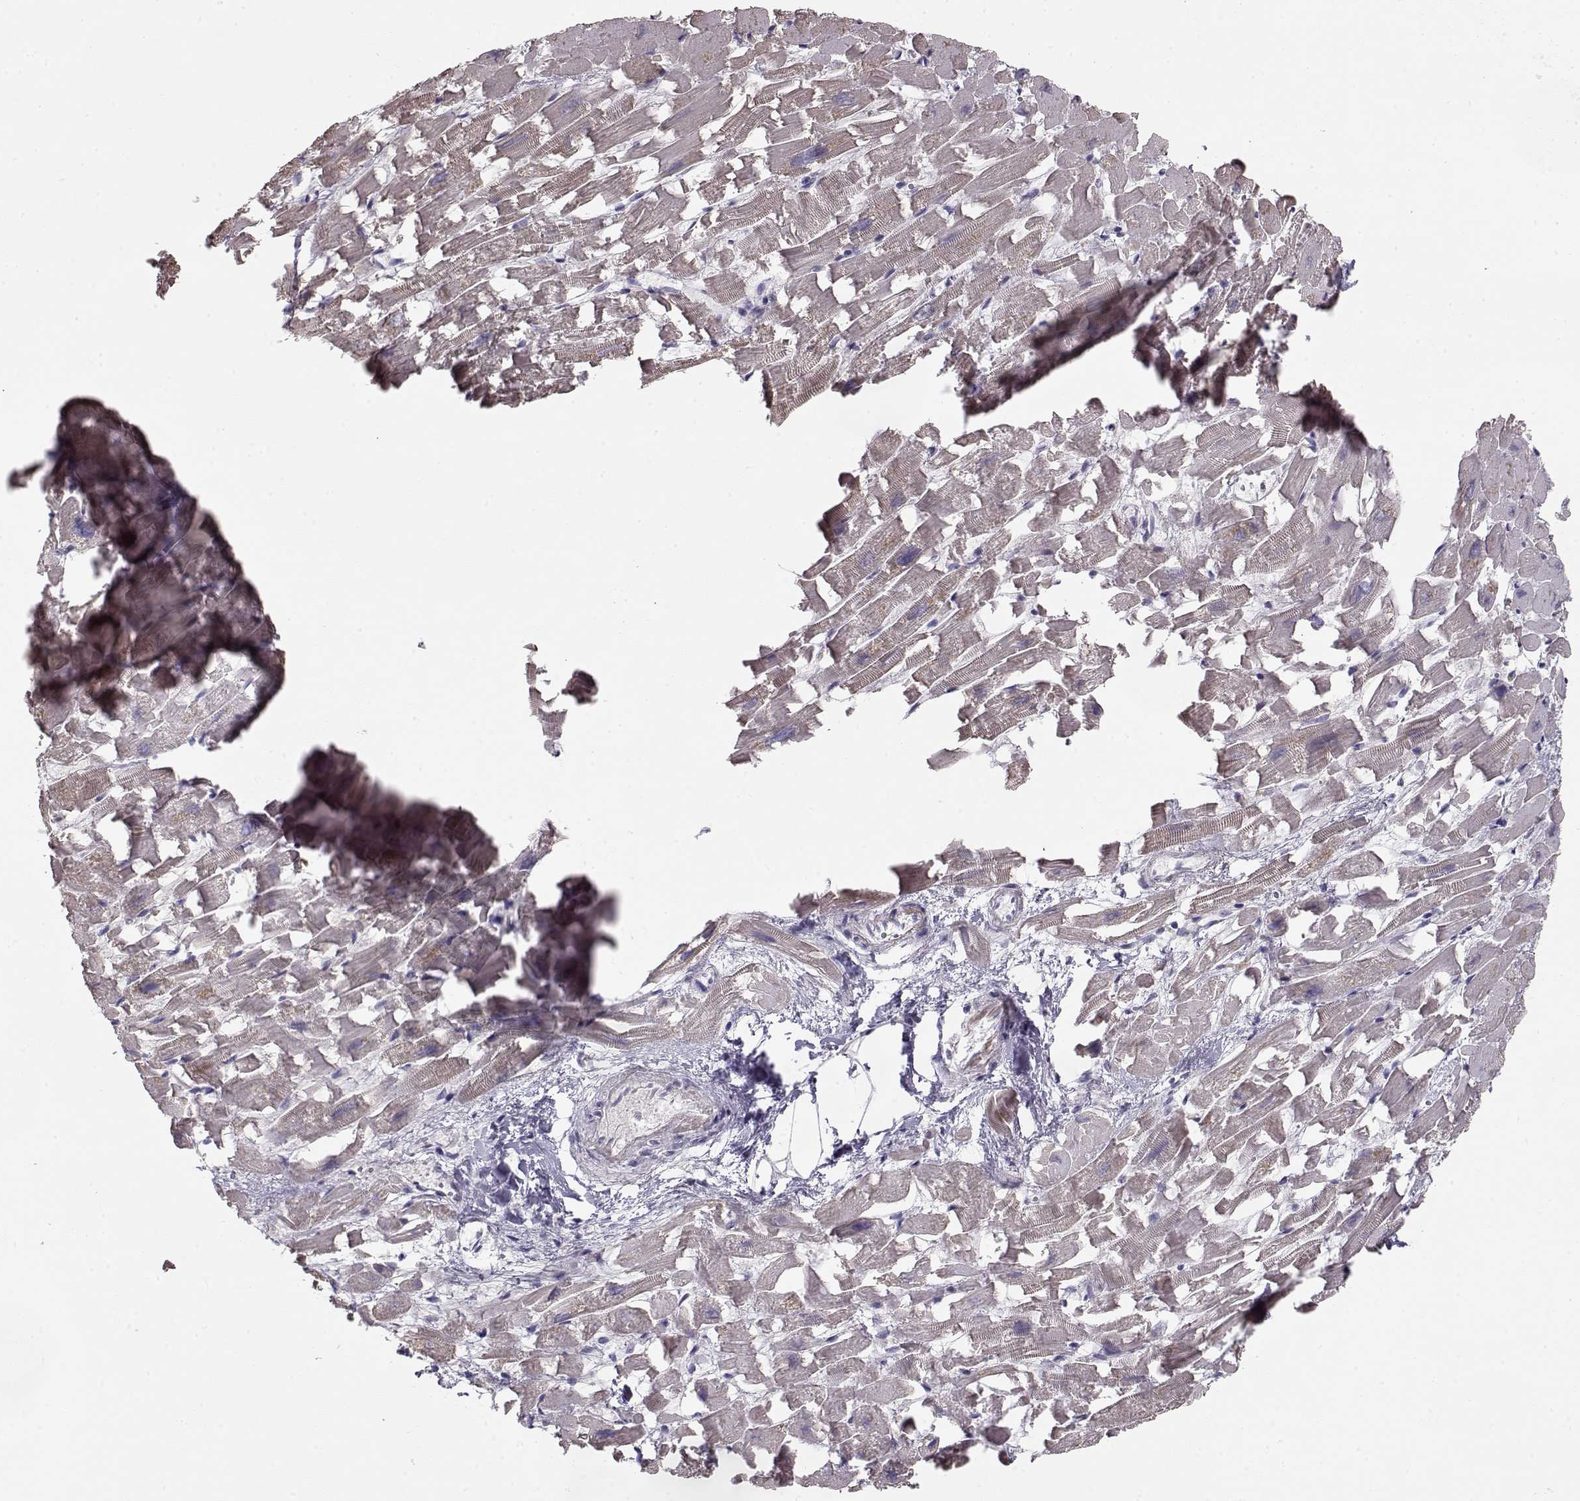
{"staining": {"intensity": "negative", "quantity": "none", "location": "none"}, "tissue": "heart muscle", "cell_type": "Cardiomyocytes", "image_type": "normal", "snomed": [{"axis": "morphology", "description": "Normal tissue, NOS"}, {"axis": "topography", "description": "Heart"}], "caption": "An image of human heart muscle is negative for staining in cardiomyocytes. (DAB (3,3'-diaminobenzidine) immunohistochemistry with hematoxylin counter stain).", "gene": "GRK1", "patient": {"sex": "female", "age": 64}}